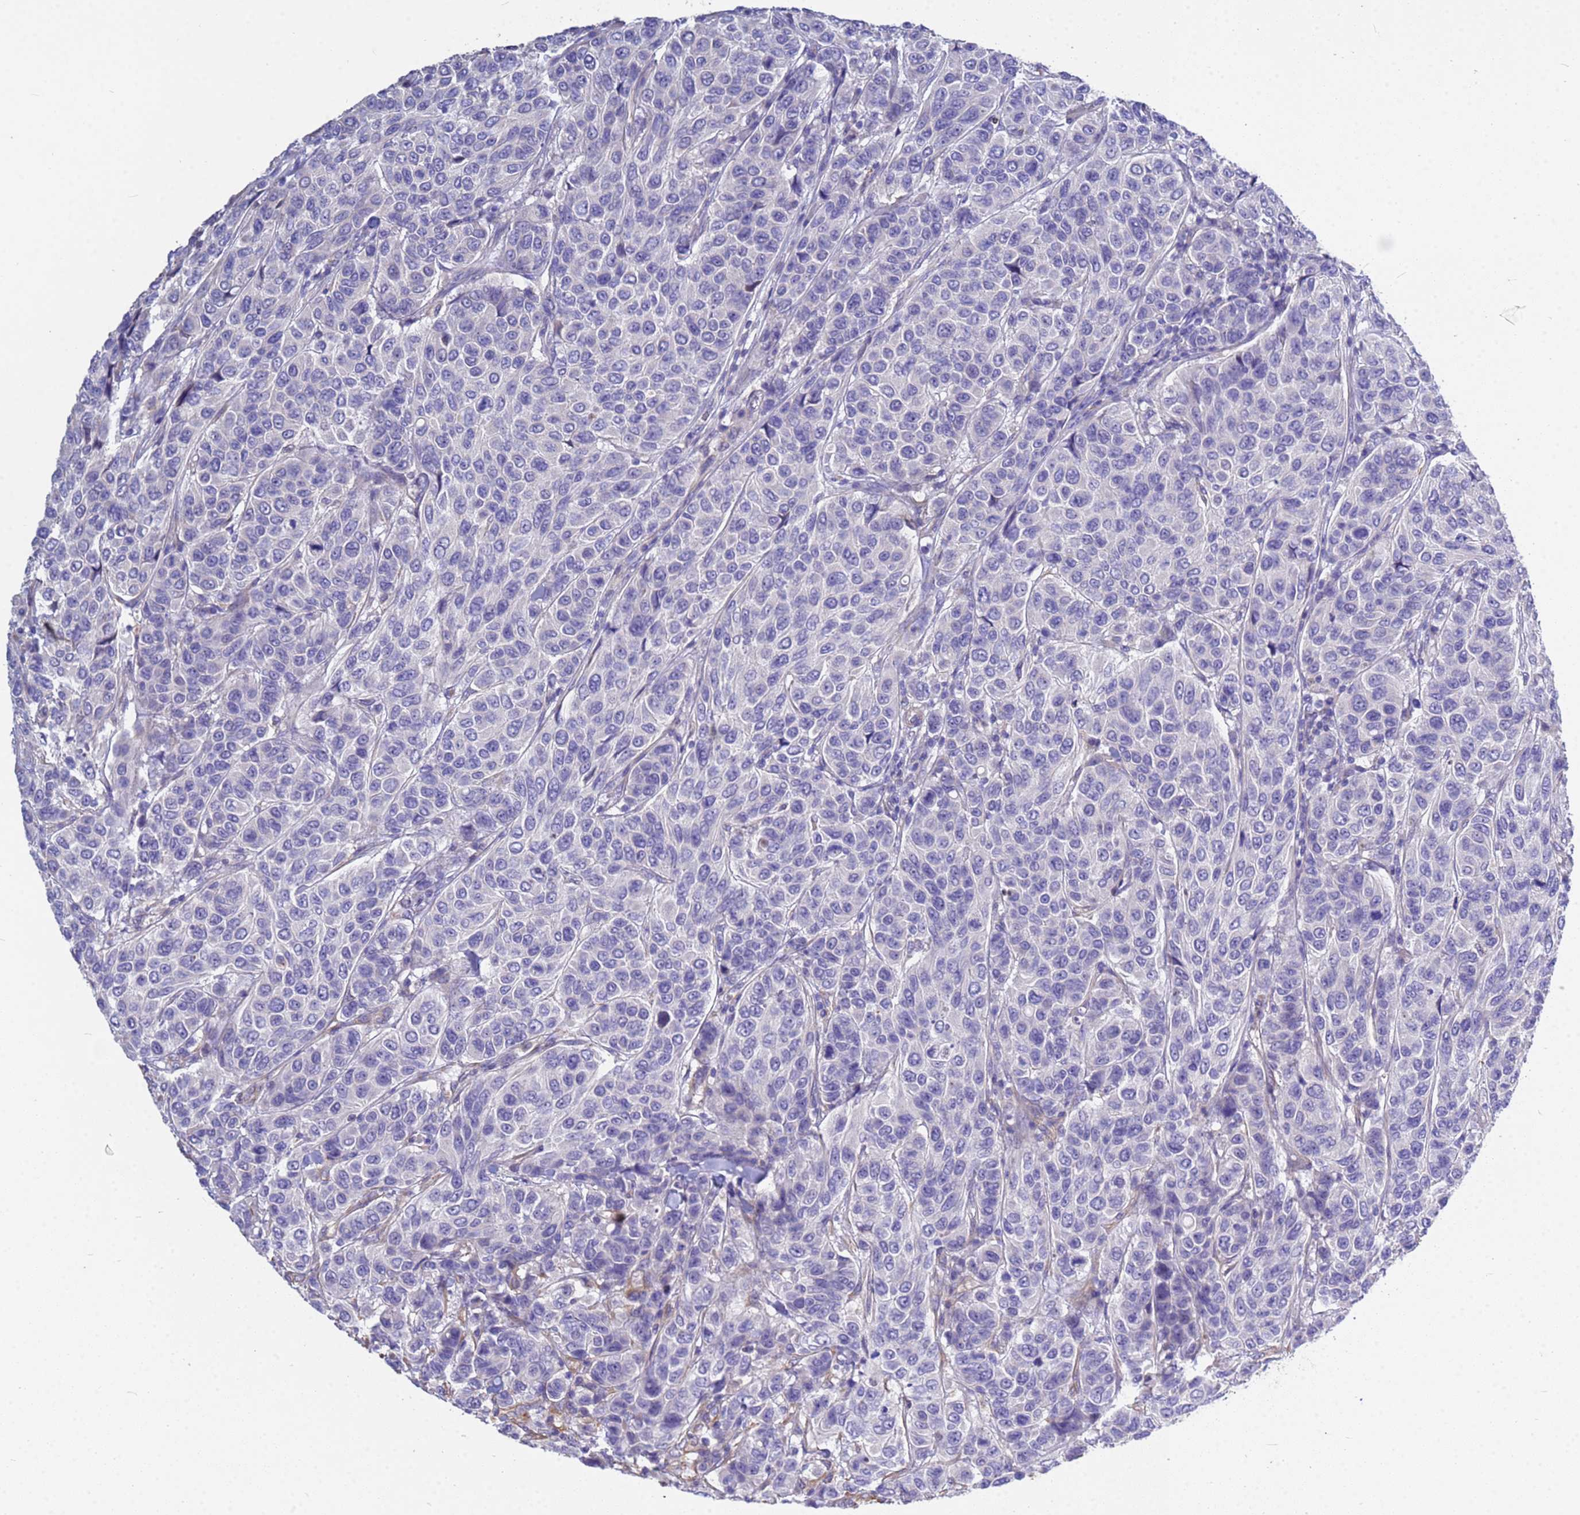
{"staining": {"intensity": "negative", "quantity": "none", "location": "none"}, "tissue": "breast cancer", "cell_type": "Tumor cells", "image_type": "cancer", "snomed": [{"axis": "morphology", "description": "Duct carcinoma"}, {"axis": "topography", "description": "Breast"}], "caption": "Immunohistochemical staining of human intraductal carcinoma (breast) reveals no significant positivity in tumor cells.", "gene": "TCEAL3", "patient": {"sex": "female", "age": 55}}